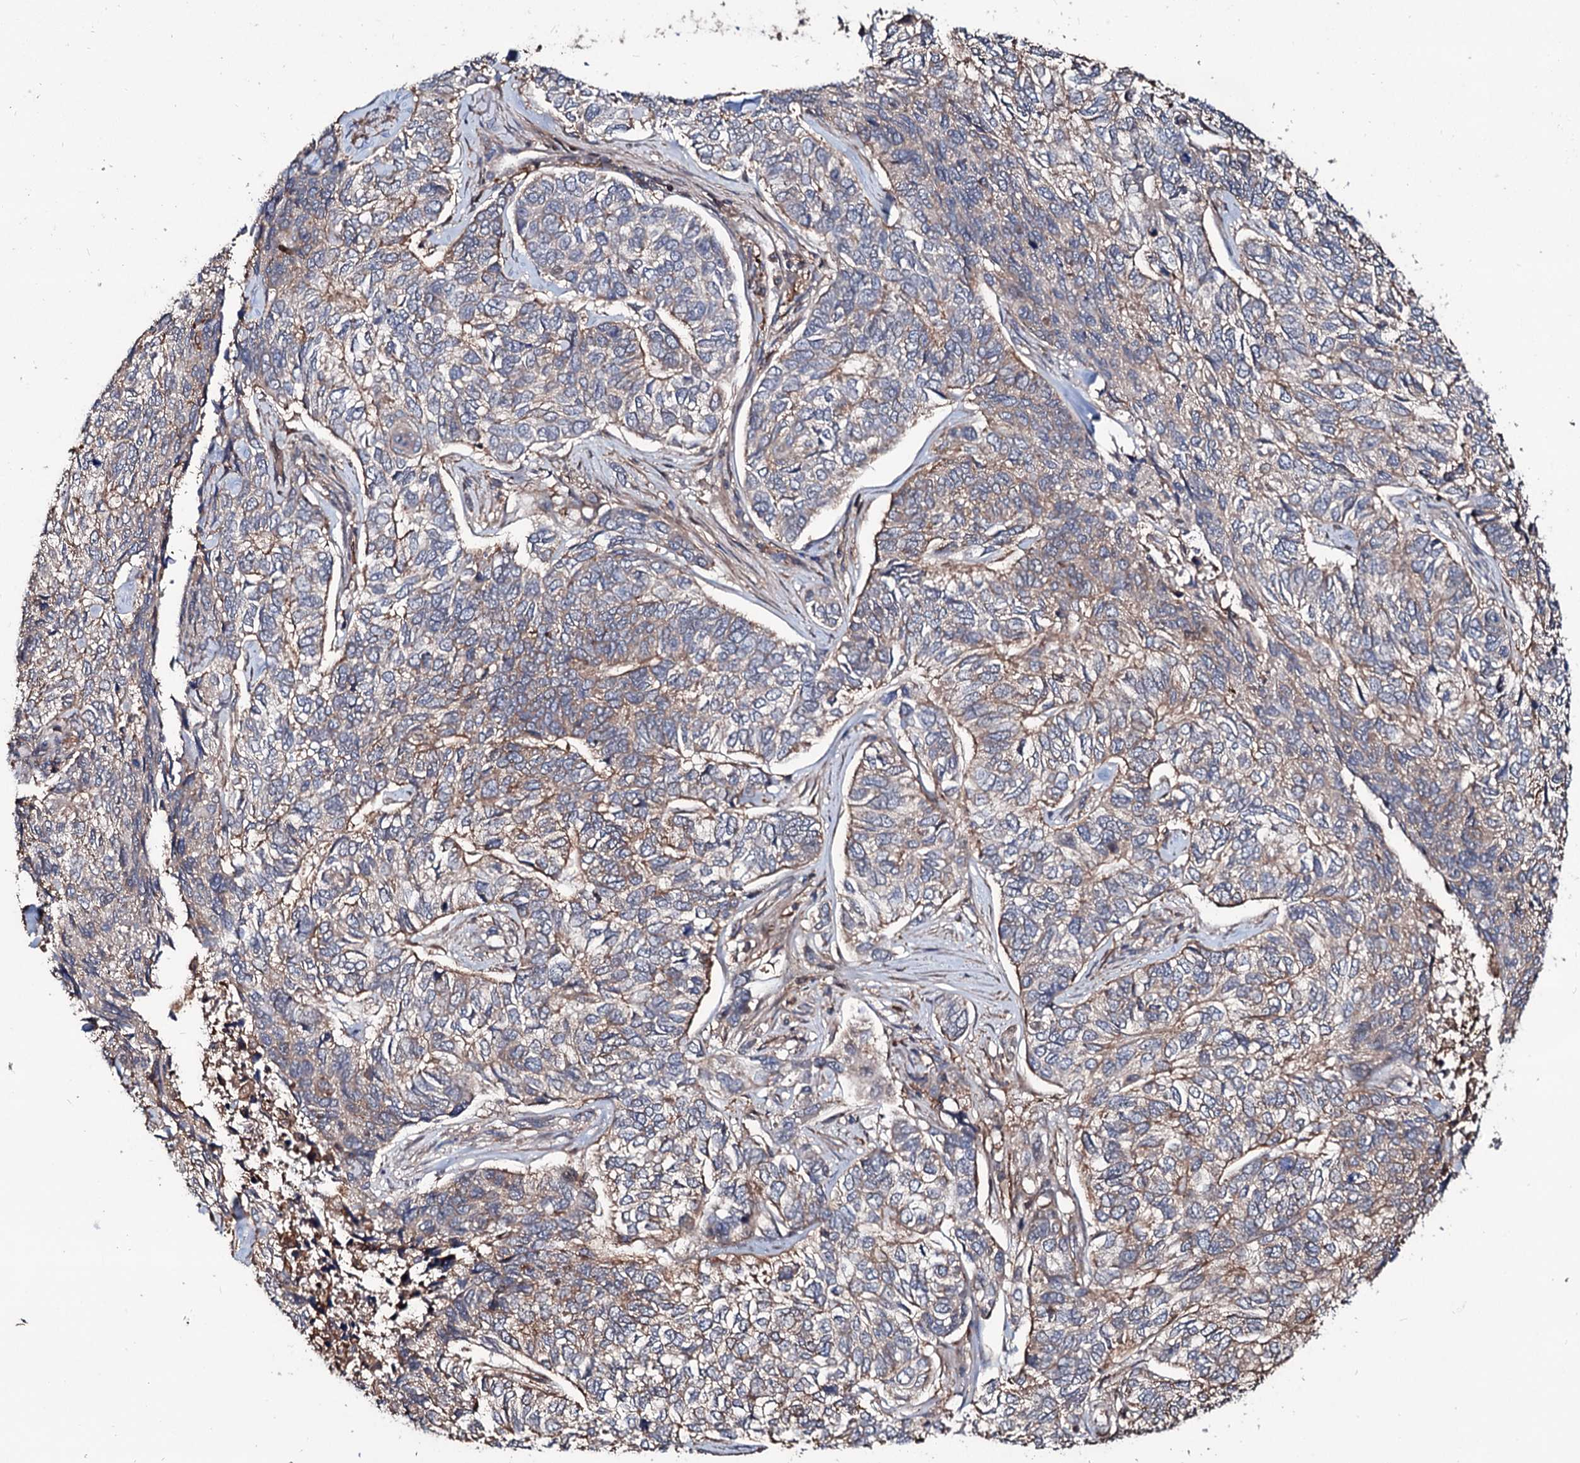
{"staining": {"intensity": "weak", "quantity": "25%-75%", "location": "cytoplasmic/membranous"}, "tissue": "skin cancer", "cell_type": "Tumor cells", "image_type": "cancer", "snomed": [{"axis": "morphology", "description": "Basal cell carcinoma"}, {"axis": "topography", "description": "Skin"}], "caption": "High-power microscopy captured an immunohistochemistry micrograph of skin cancer (basal cell carcinoma), revealing weak cytoplasmic/membranous positivity in about 25%-75% of tumor cells. The protein is shown in brown color, while the nuclei are stained blue.", "gene": "GRIP1", "patient": {"sex": "female", "age": 65}}